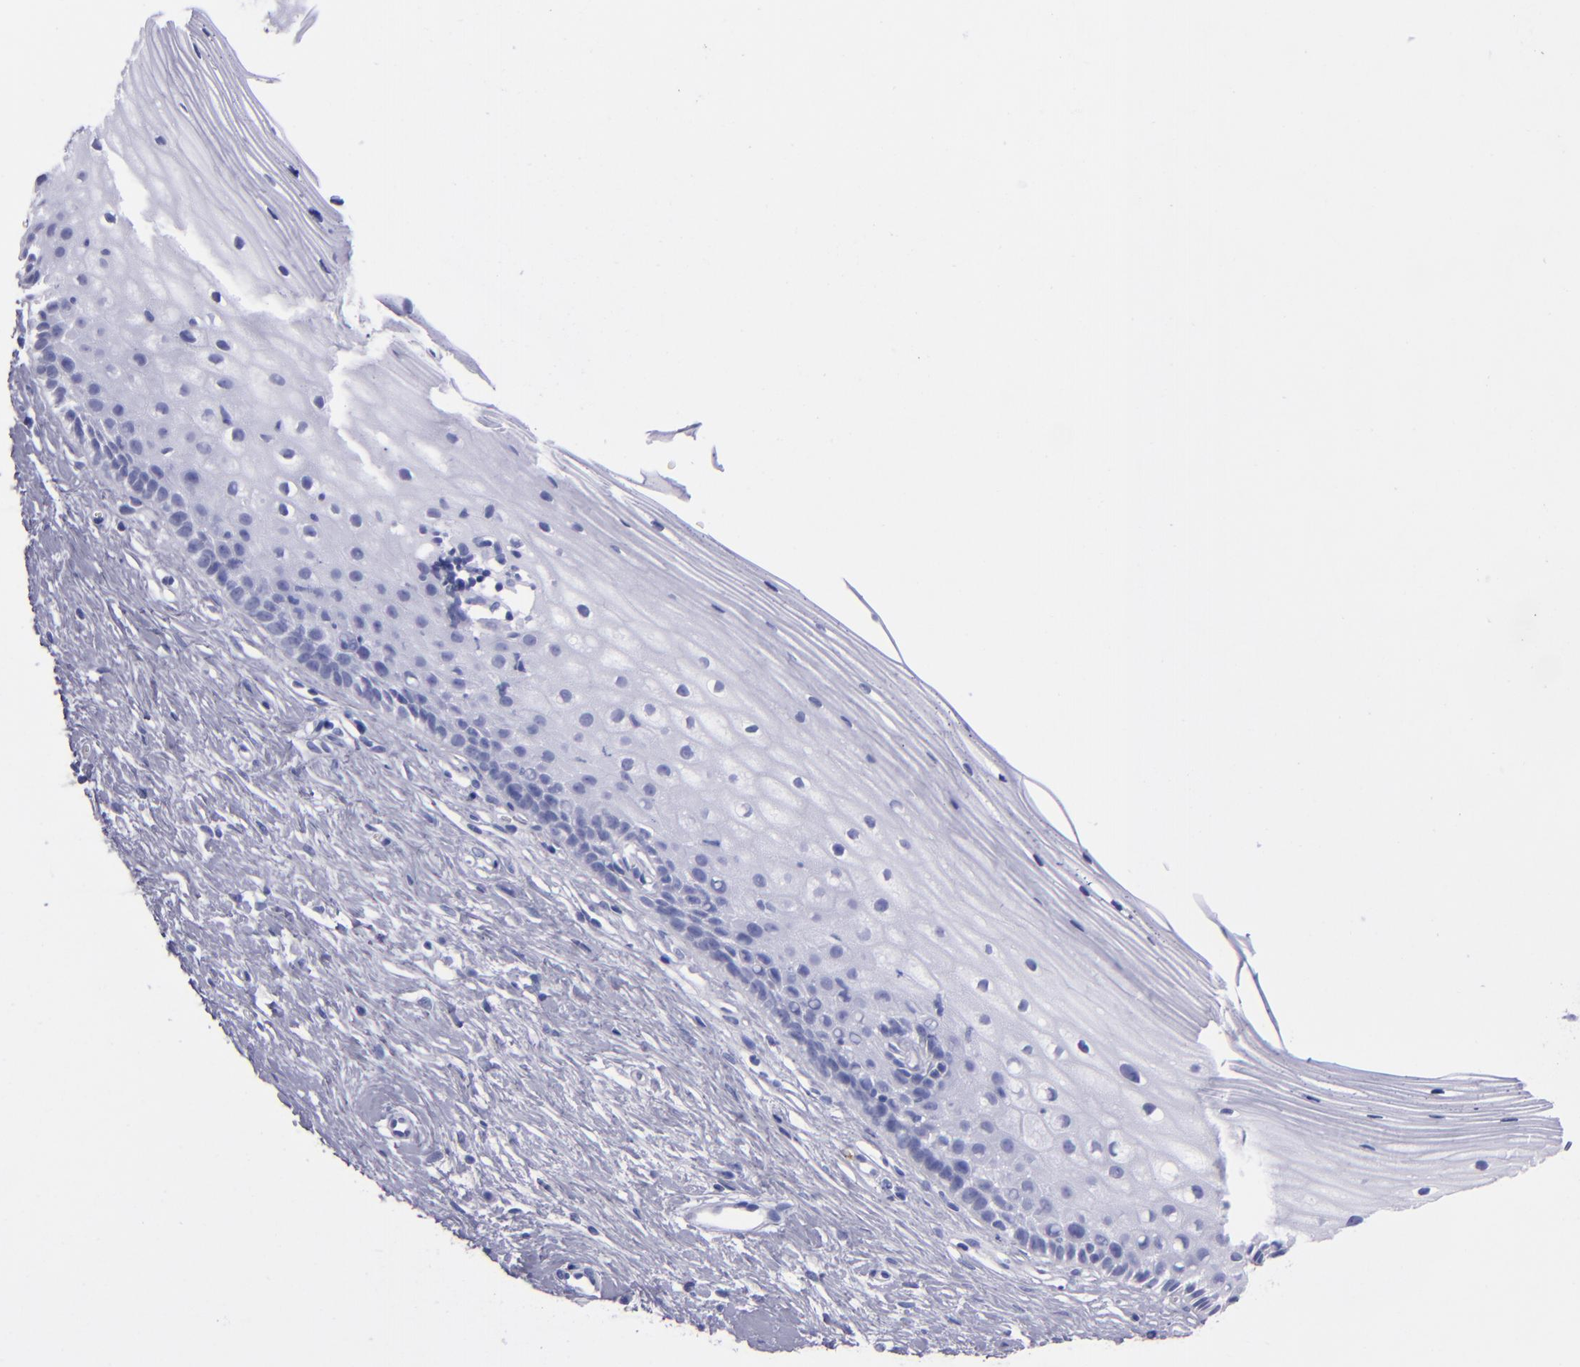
{"staining": {"intensity": "negative", "quantity": "none", "location": "none"}, "tissue": "cervix", "cell_type": "Glandular cells", "image_type": "normal", "snomed": [{"axis": "morphology", "description": "Normal tissue, NOS"}, {"axis": "topography", "description": "Cervix"}], "caption": "This is an immunohistochemistry image of benign cervix. There is no staining in glandular cells.", "gene": "CR1", "patient": {"sex": "female", "age": 40}}